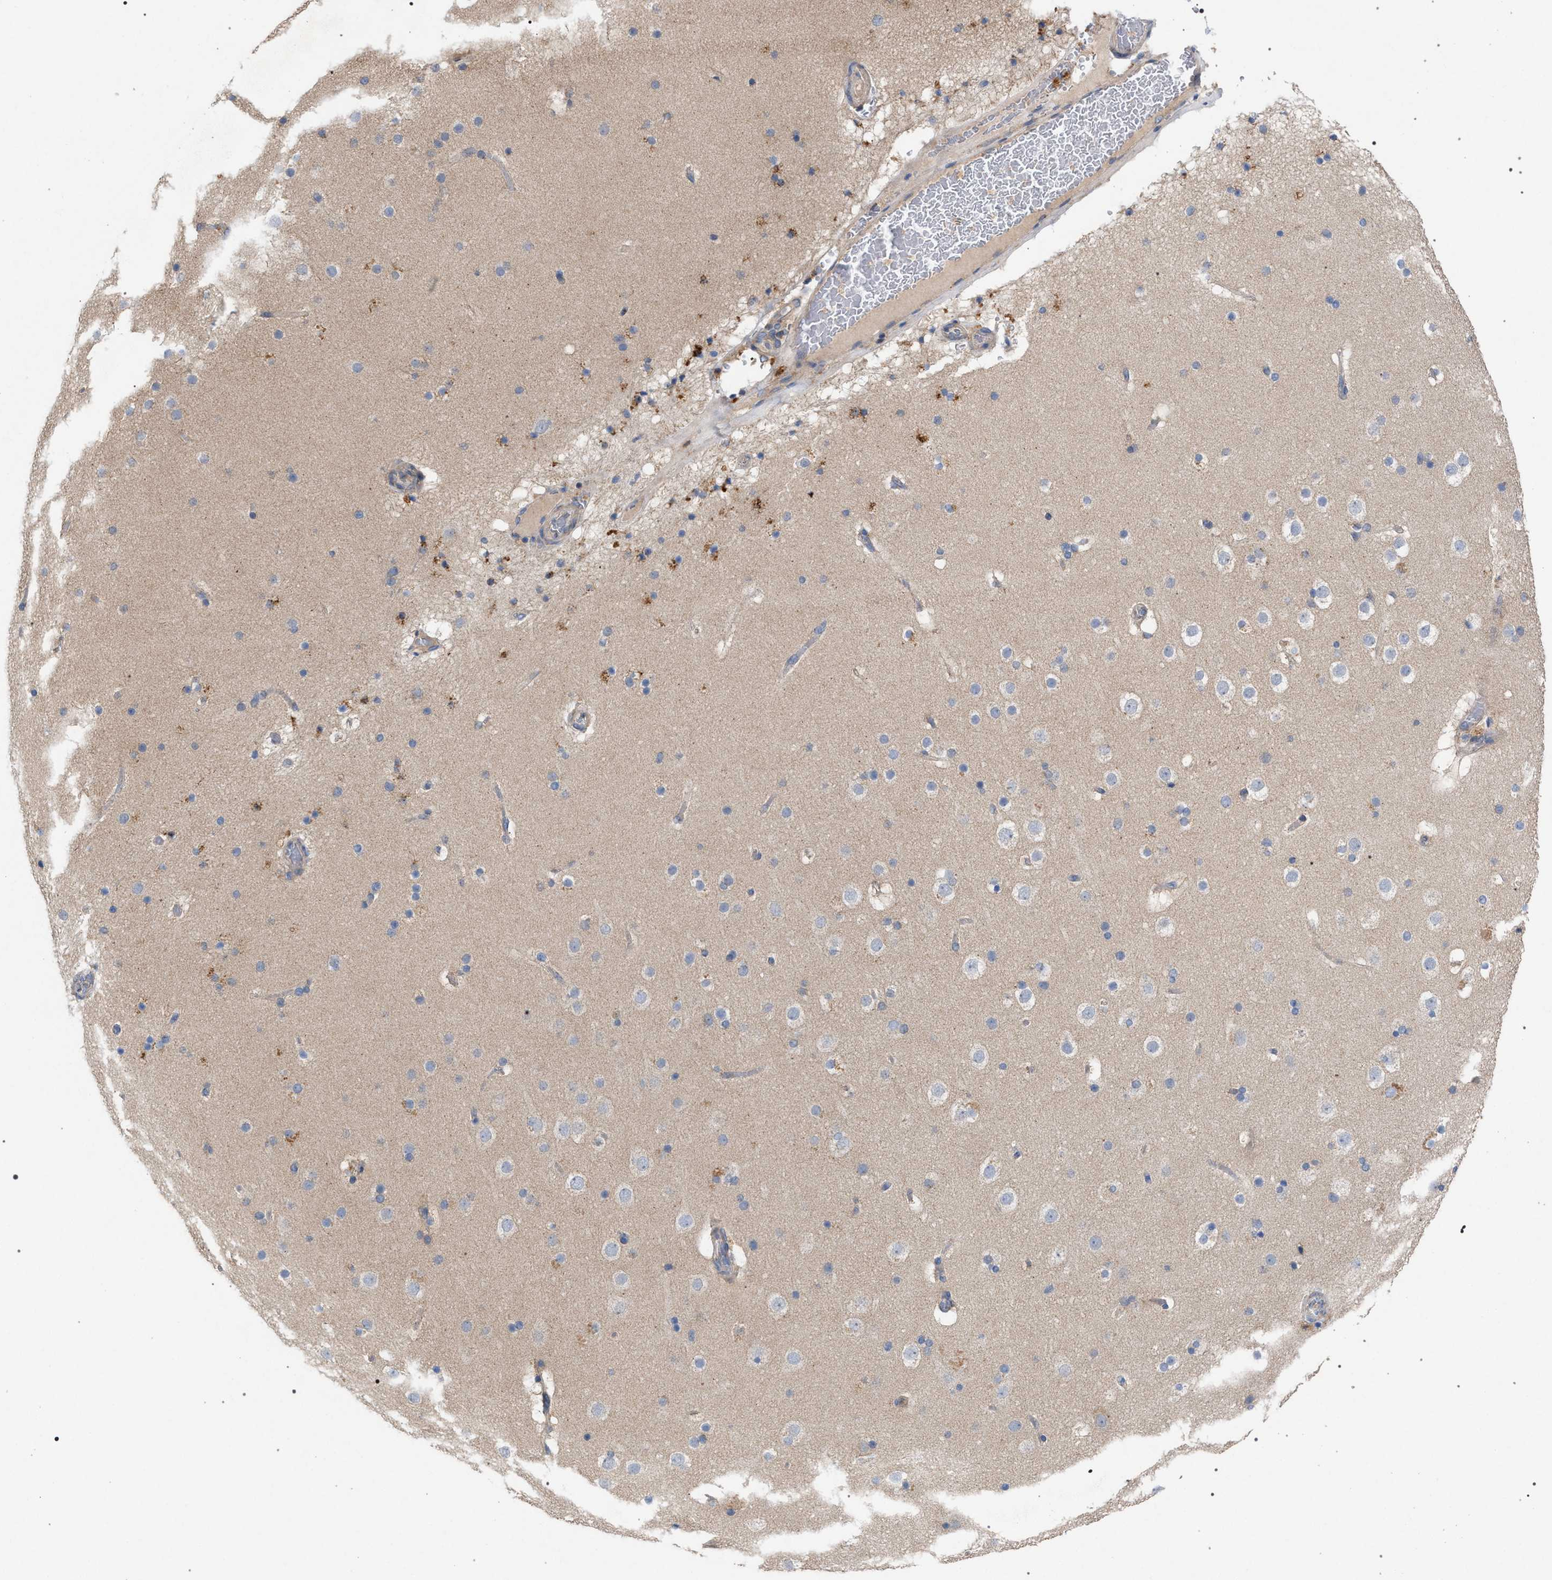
{"staining": {"intensity": "negative", "quantity": "none", "location": "none"}, "tissue": "cerebral cortex", "cell_type": "Endothelial cells", "image_type": "normal", "snomed": [{"axis": "morphology", "description": "Normal tissue, NOS"}, {"axis": "topography", "description": "Cerebral cortex"}], "caption": "Human cerebral cortex stained for a protein using IHC displays no positivity in endothelial cells.", "gene": "VPS13A", "patient": {"sex": "male", "age": 57}}